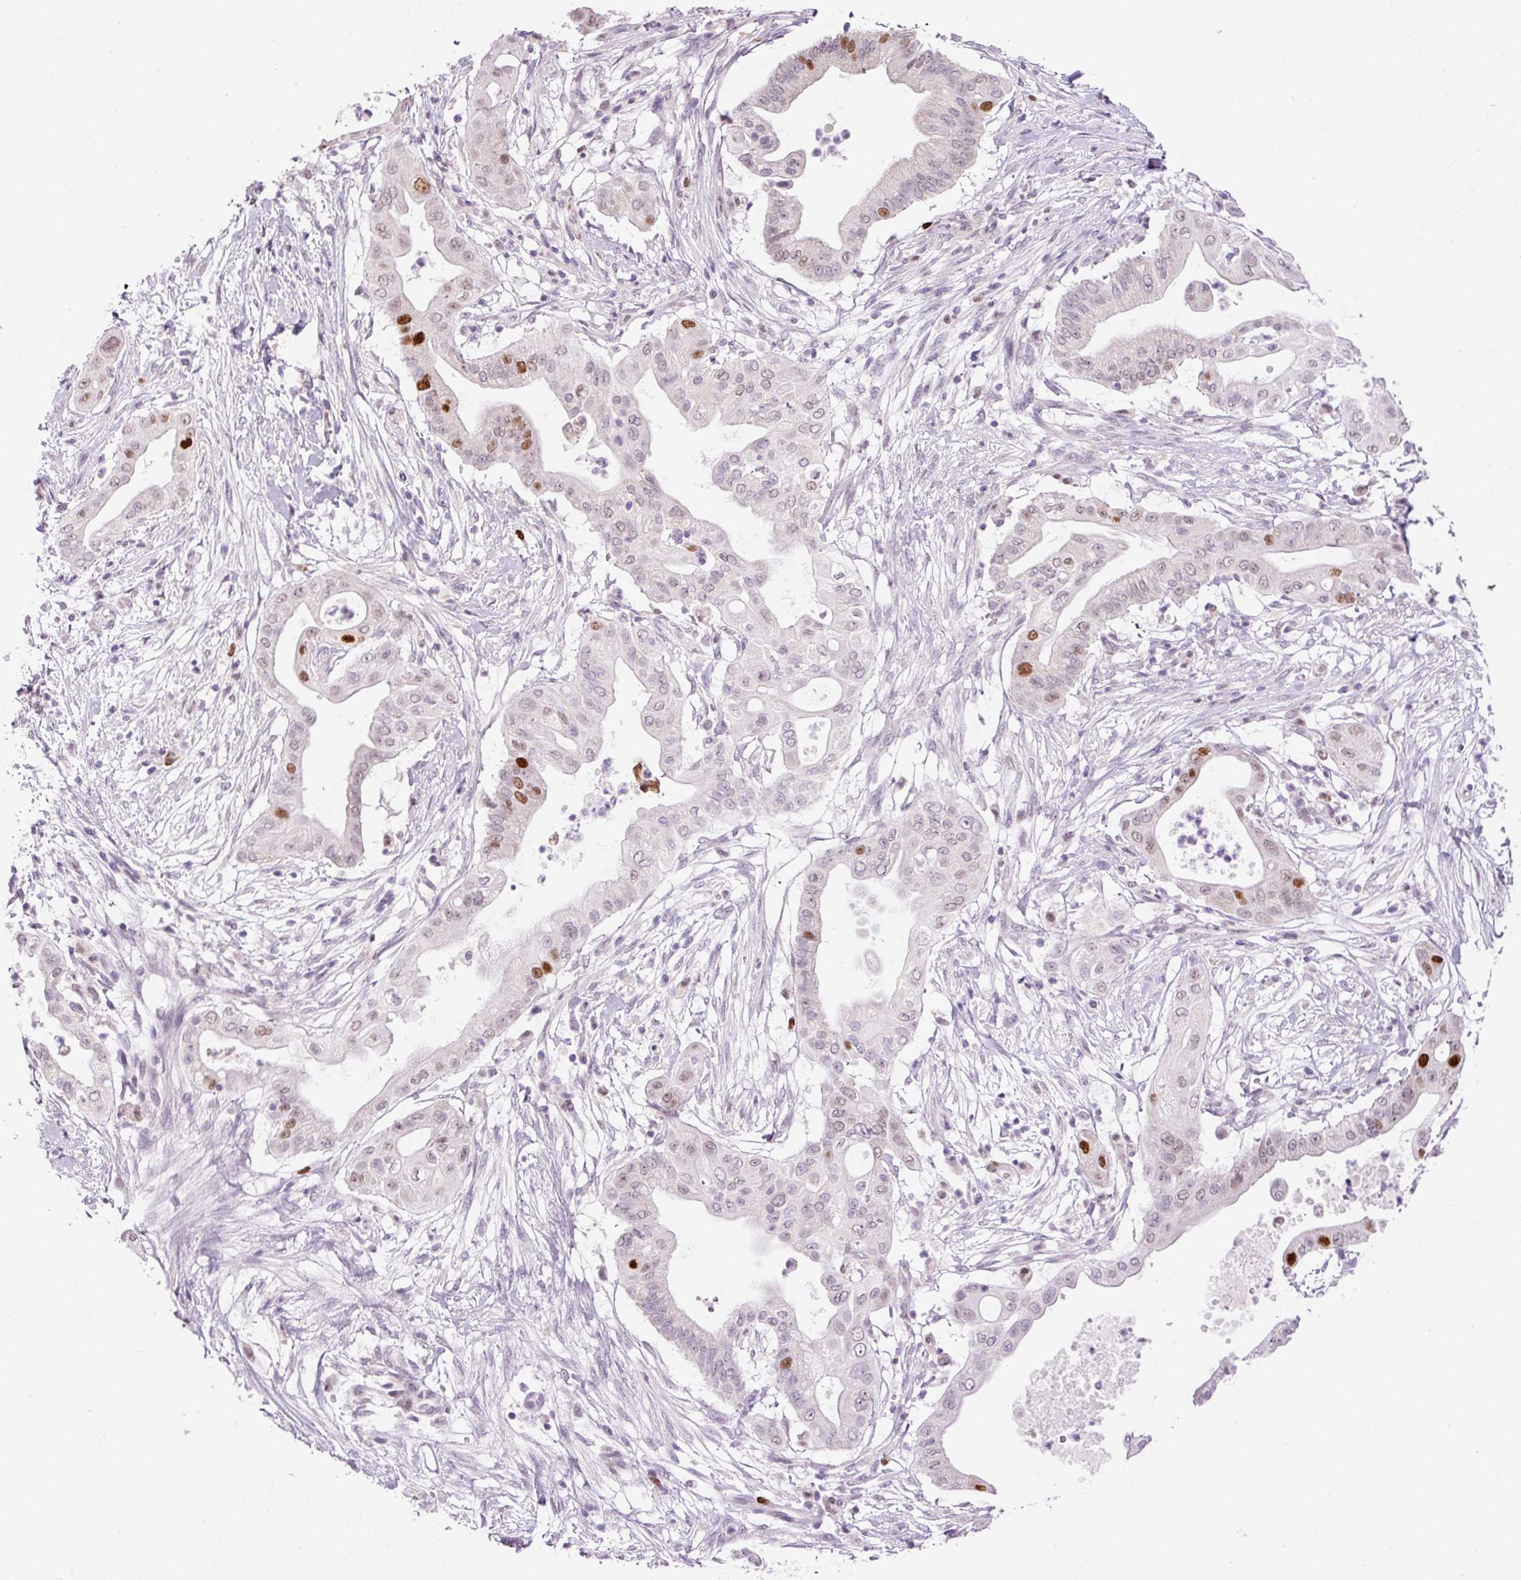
{"staining": {"intensity": "strong", "quantity": "<25%", "location": "nuclear"}, "tissue": "pancreatic cancer", "cell_type": "Tumor cells", "image_type": "cancer", "snomed": [{"axis": "morphology", "description": "Adenocarcinoma, NOS"}, {"axis": "topography", "description": "Pancreas"}], "caption": "Adenocarcinoma (pancreatic) stained with a brown dye exhibits strong nuclear positive expression in approximately <25% of tumor cells.", "gene": "KPNA2", "patient": {"sex": "male", "age": 68}}